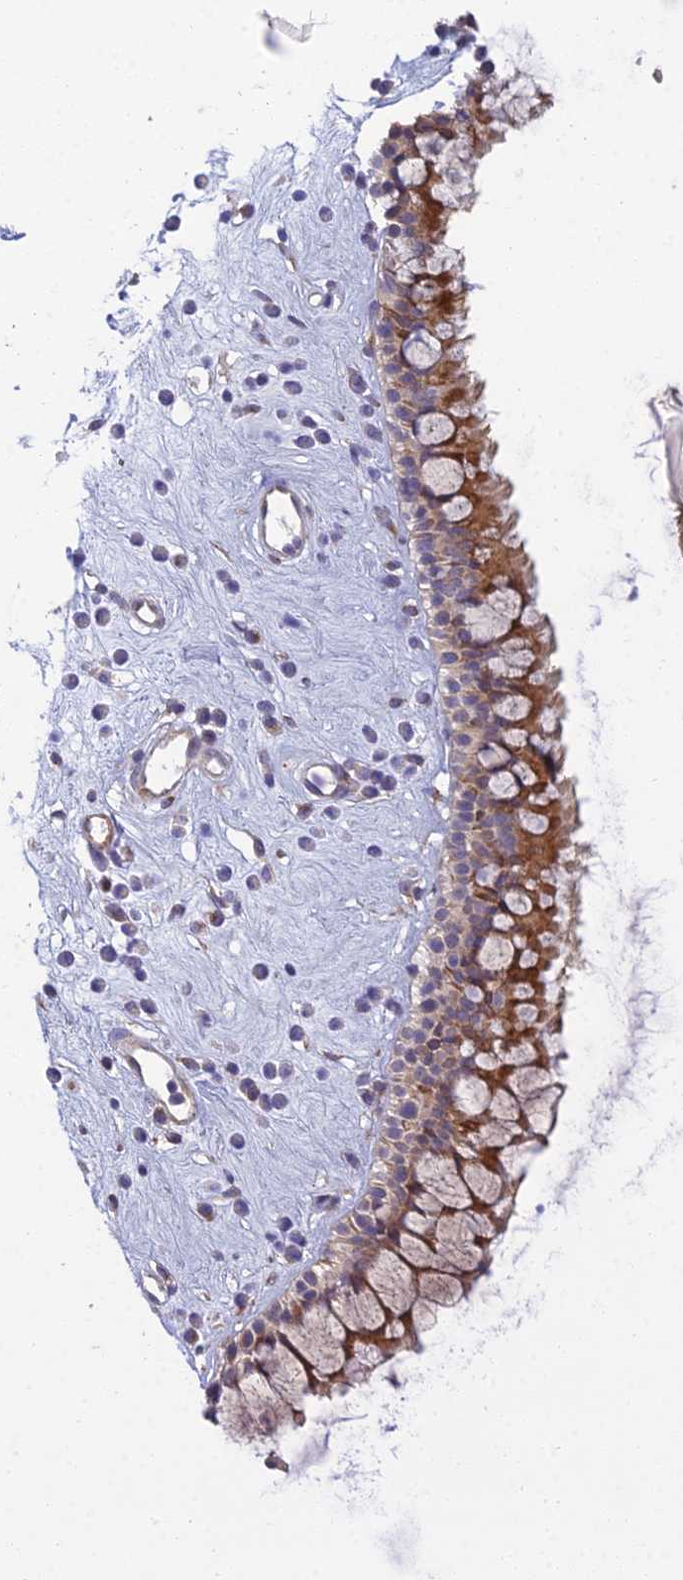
{"staining": {"intensity": "moderate", "quantity": ">75%", "location": "cytoplasmic/membranous"}, "tissue": "nasopharynx", "cell_type": "Respiratory epithelial cells", "image_type": "normal", "snomed": [{"axis": "morphology", "description": "Normal tissue, NOS"}, {"axis": "morphology", "description": "Inflammation, NOS"}, {"axis": "topography", "description": "Nasopharynx"}], "caption": "The image displays immunohistochemical staining of unremarkable nasopharynx. There is moderate cytoplasmic/membranous staining is identified in approximately >75% of respiratory epithelial cells.", "gene": "NDUFAF7", "patient": {"sex": "male", "age": 29}}